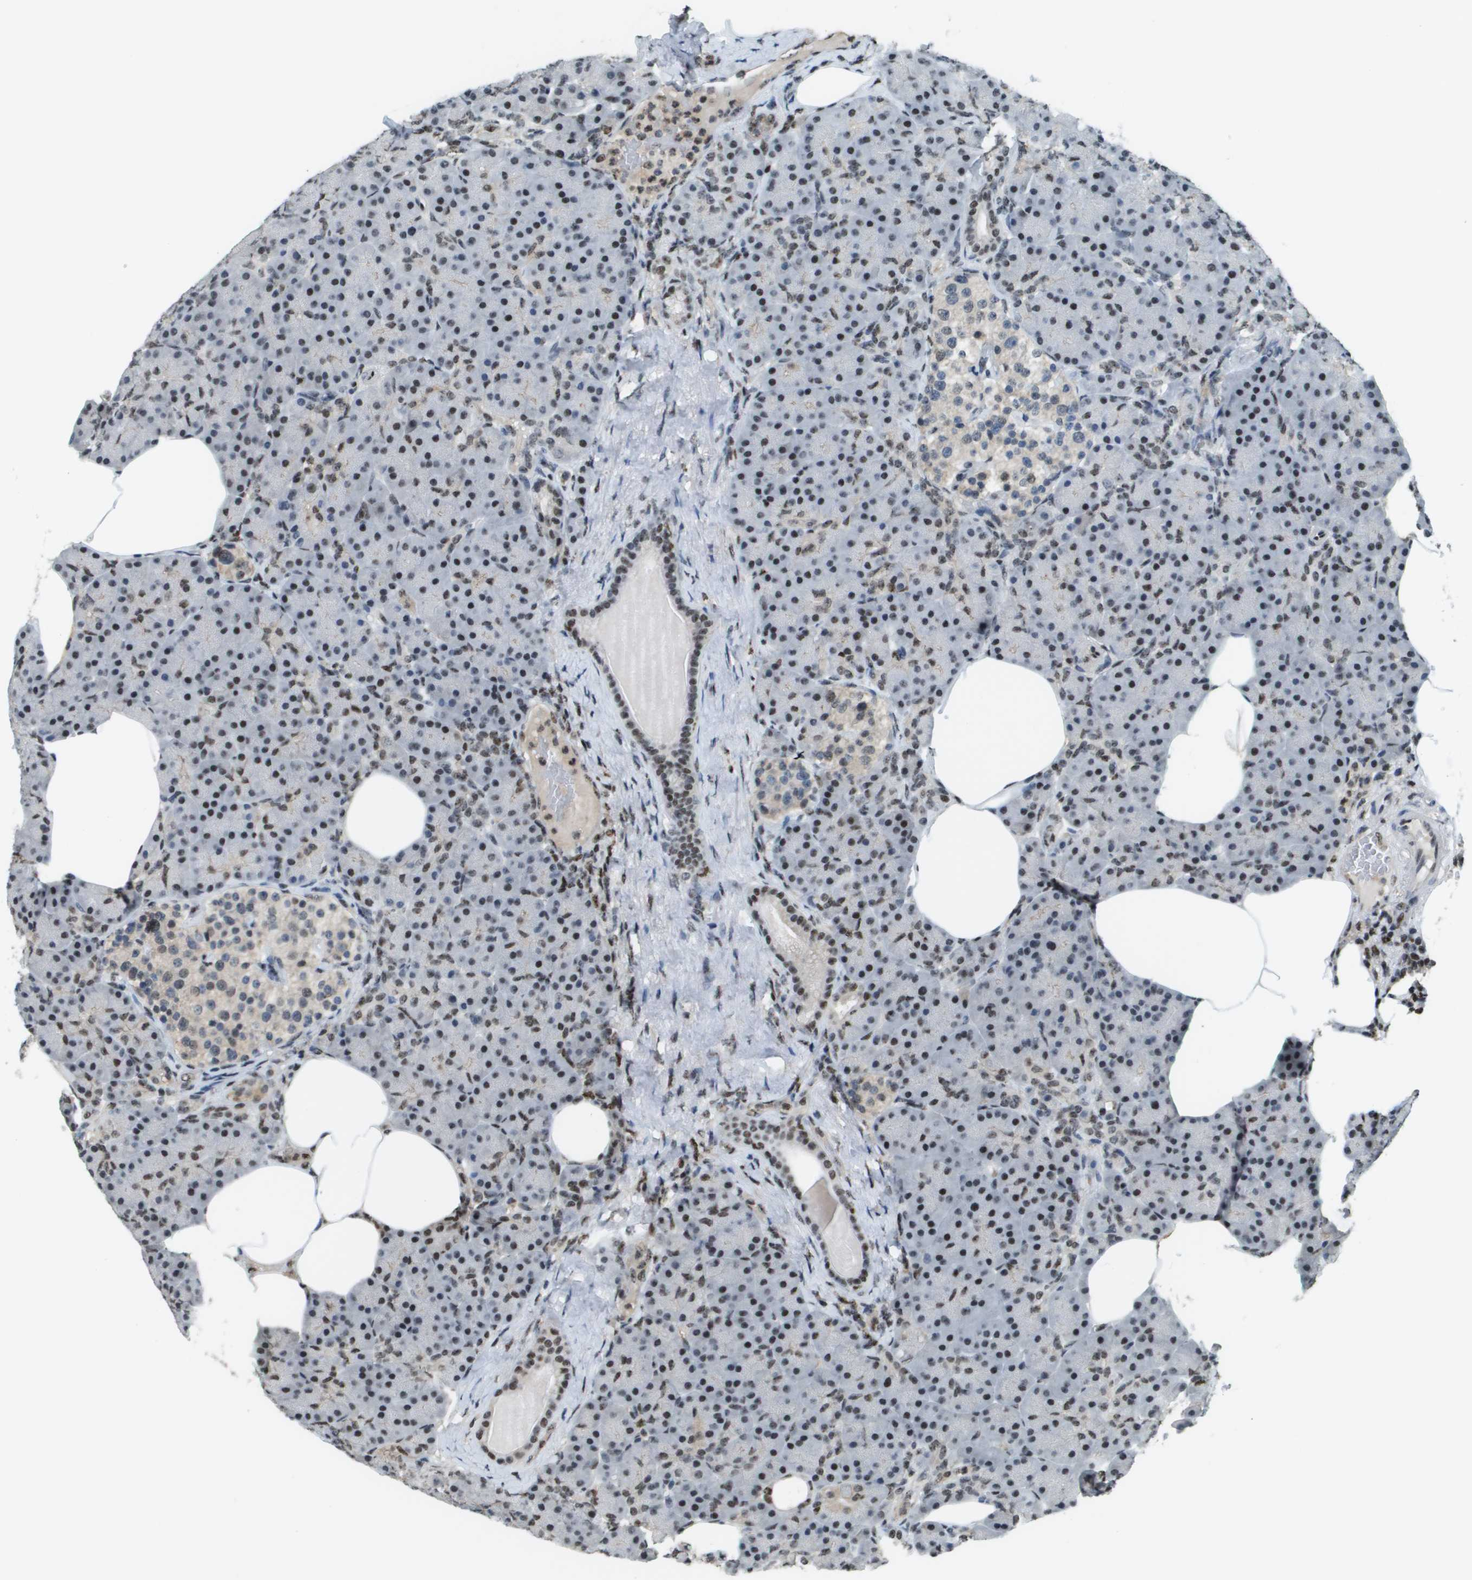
{"staining": {"intensity": "strong", "quantity": "25%-75%", "location": "nuclear"}, "tissue": "pancreas", "cell_type": "Exocrine glandular cells", "image_type": "normal", "snomed": [{"axis": "morphology", "description": "Normal tissue, NOS"}, {"axis": "topography", "description": "Pancreas"}], "caption": "Pancreas stained with immunohistochemistry shows strong nuclear staining in approximately 25%-75% of exocrine glandular cells. (DAB (3,3'-diaminobenzidine) IHC, brown staining for protein, blue staining for nuclei).", "gene": "SP100", "patient": {"sex": "female", "age": 70}}